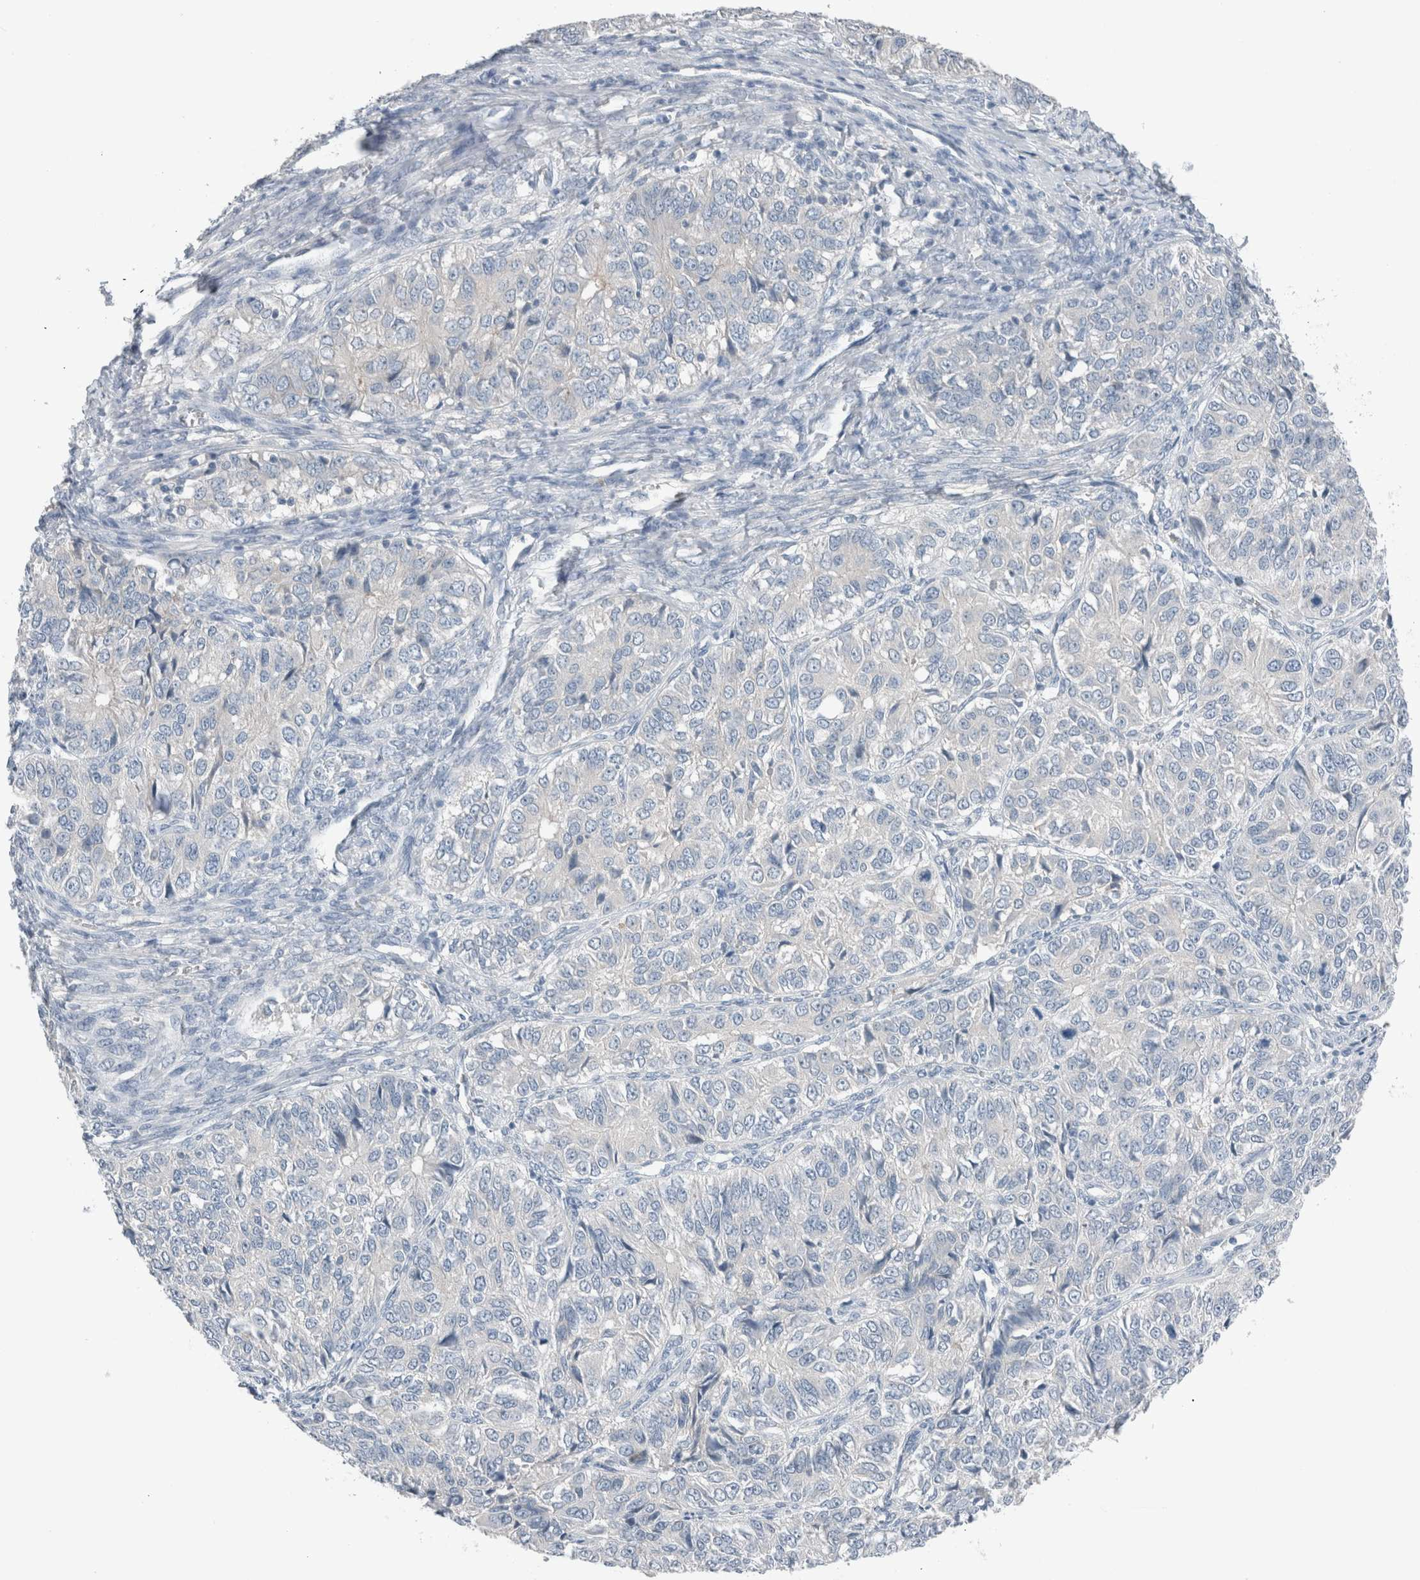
{"staining": {"intensity": "negative", "quantity": "none", "location": "none"}, "tissue": "ovarian cancer", "cell_type": "Tumor cells", "image_type": "cancer", "snomed": [{"axis": "morphology", "description": "Carcinoma, endometroid"}, {"axis": "topography", "description": "Ovary"}], "caption": "High magnification brightfield microscopy of ovarian cancer stained with DAB (brown) and counterstained with hematoxylin (blue): tumor cells show no significant expression.", "gene": "DUOX1", "patient": {"sex": "female", "age": 51}}